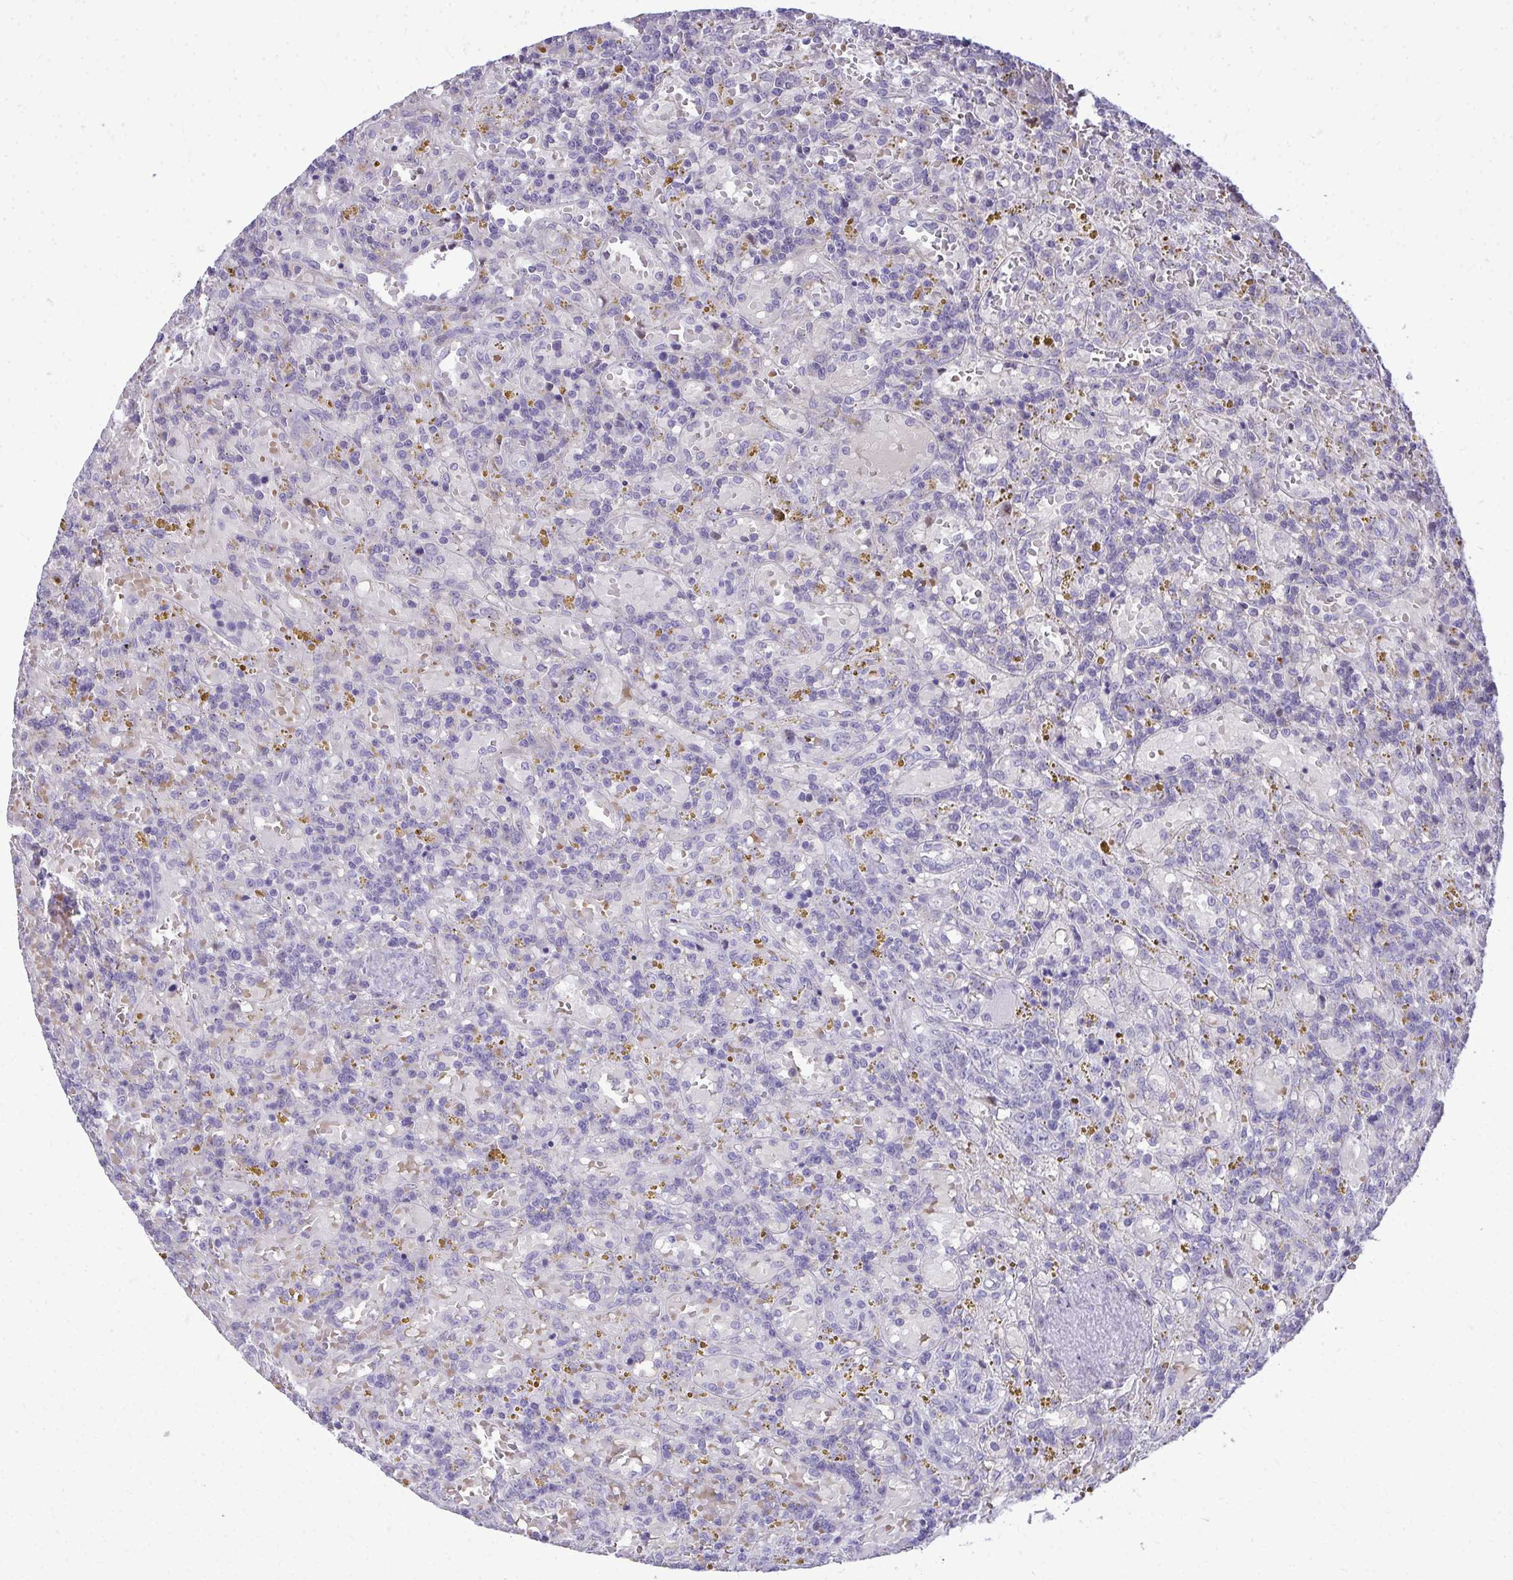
{"staining": {"intensity": "negative", "quantity": "none", "location": "none"}, "tissue": "lymphoma", "cell_type": "Tumor cells", "image_type": "cancer", "snomed": [{"axis": "morphology", "description": "Malignant lymphoma, non-Hodgkin's type, Low grade"}, {"axis": "topography", "description": "Spleen"}], "caption": "A high-resolution histopathology image shows immunohistochemistry (IHC) staining of low-grade malignant lymphoma, non-Hodgkin's type, which displays no significant expression in tumor cells. Nuclei are stained in blue.", "gene": "DLX4", "patient": {"sex": "female", "age": 65}}